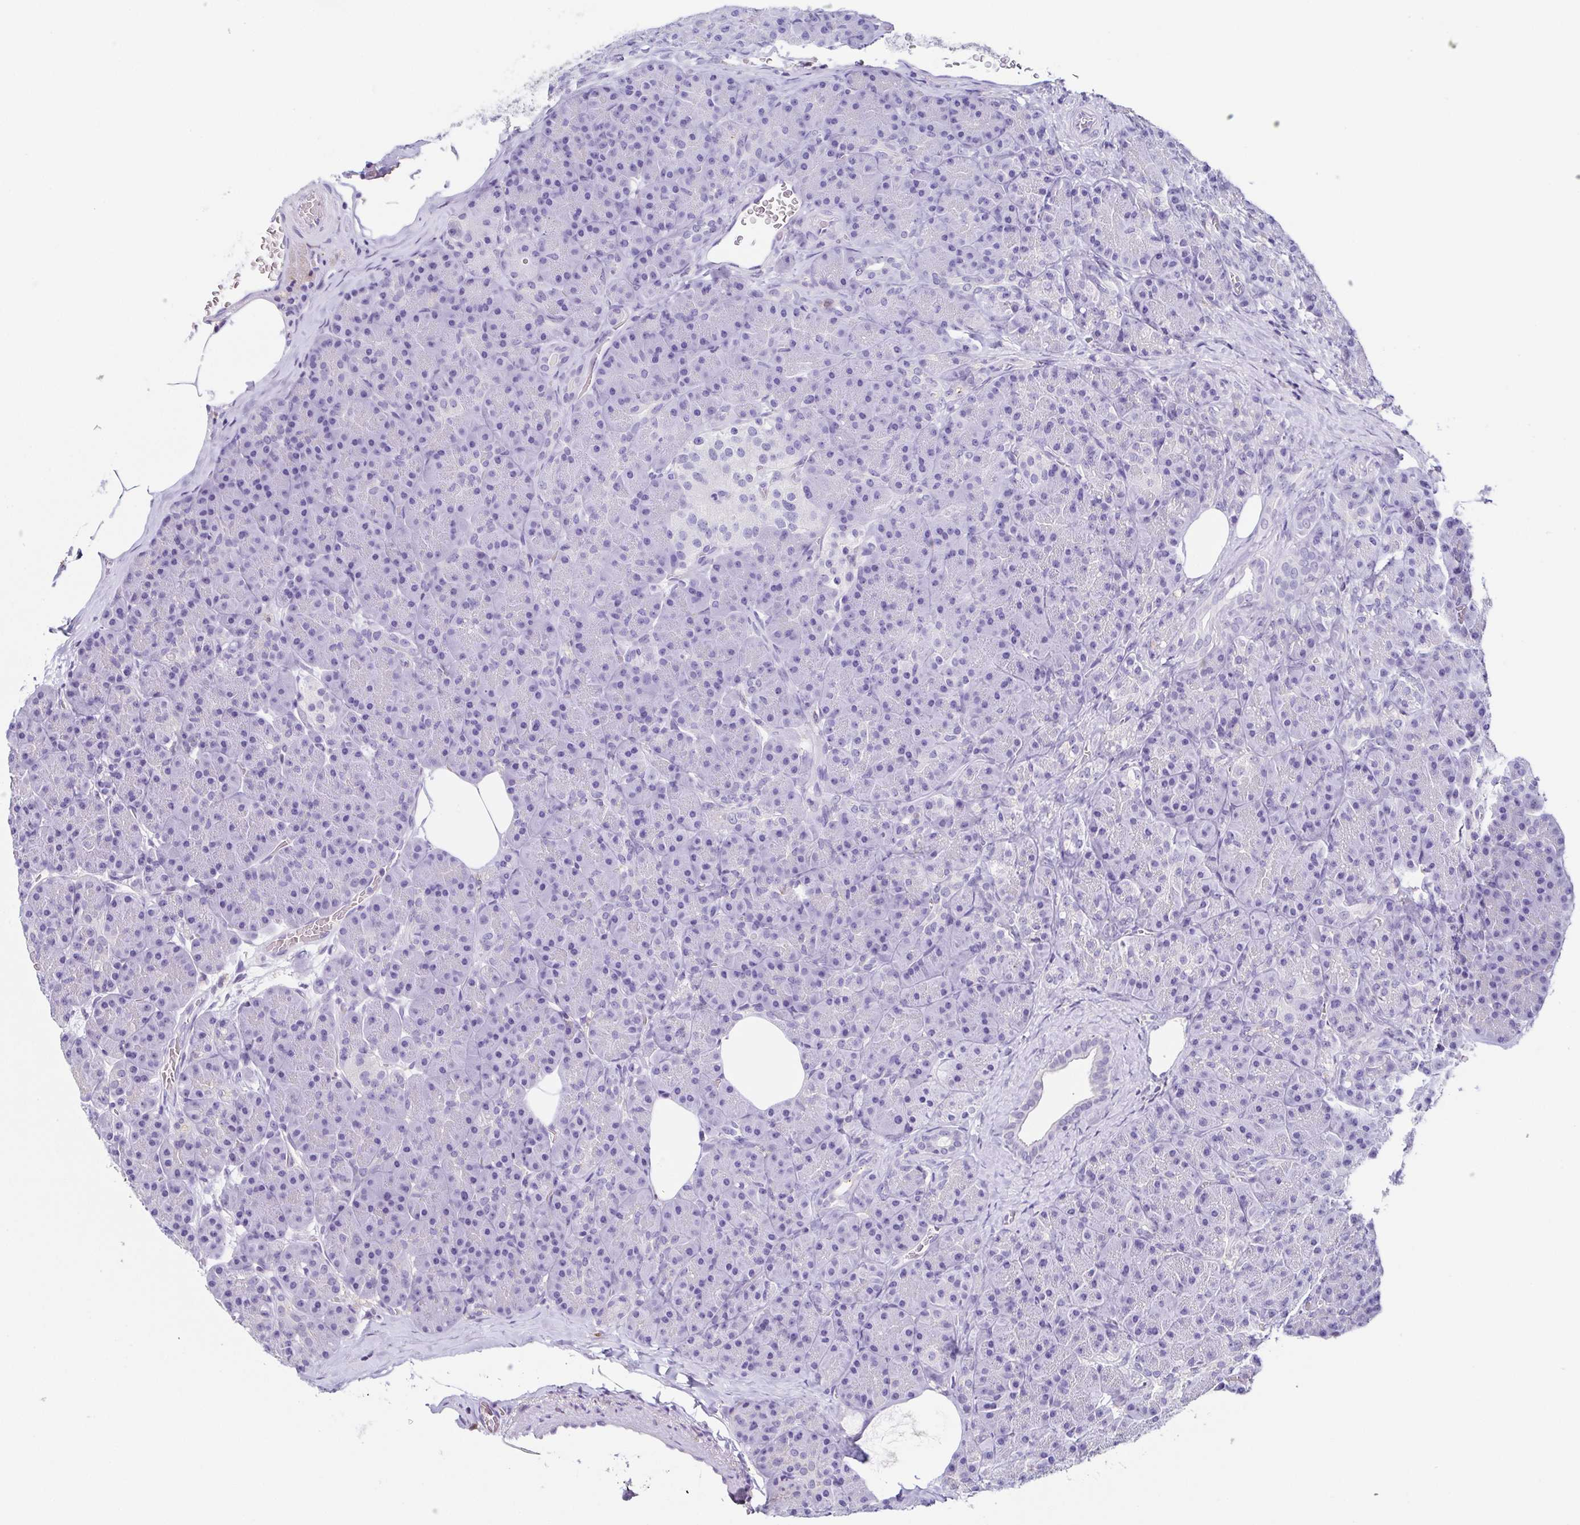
{"staining": {"intensity": "negative", "quantity": "none", "location": "none"}, "tissue": "pancreas", "cell_type": "Exocrine glandular cells", "image_type": "normal", "snomed": [{"axis": "morphology", "description": "Normal tissue, NOS"}, {"axis": "topography", "description": "Pancreas"}], "caption": "DAB immunohistochemical staining of benign pancreas reveals no significant positivity in exocrine glandular cells. (DAB immunohistochemistry (IHC), high magnification).", "gene": "ANXA10", "patient": {"sex": "male", "age": 57}}